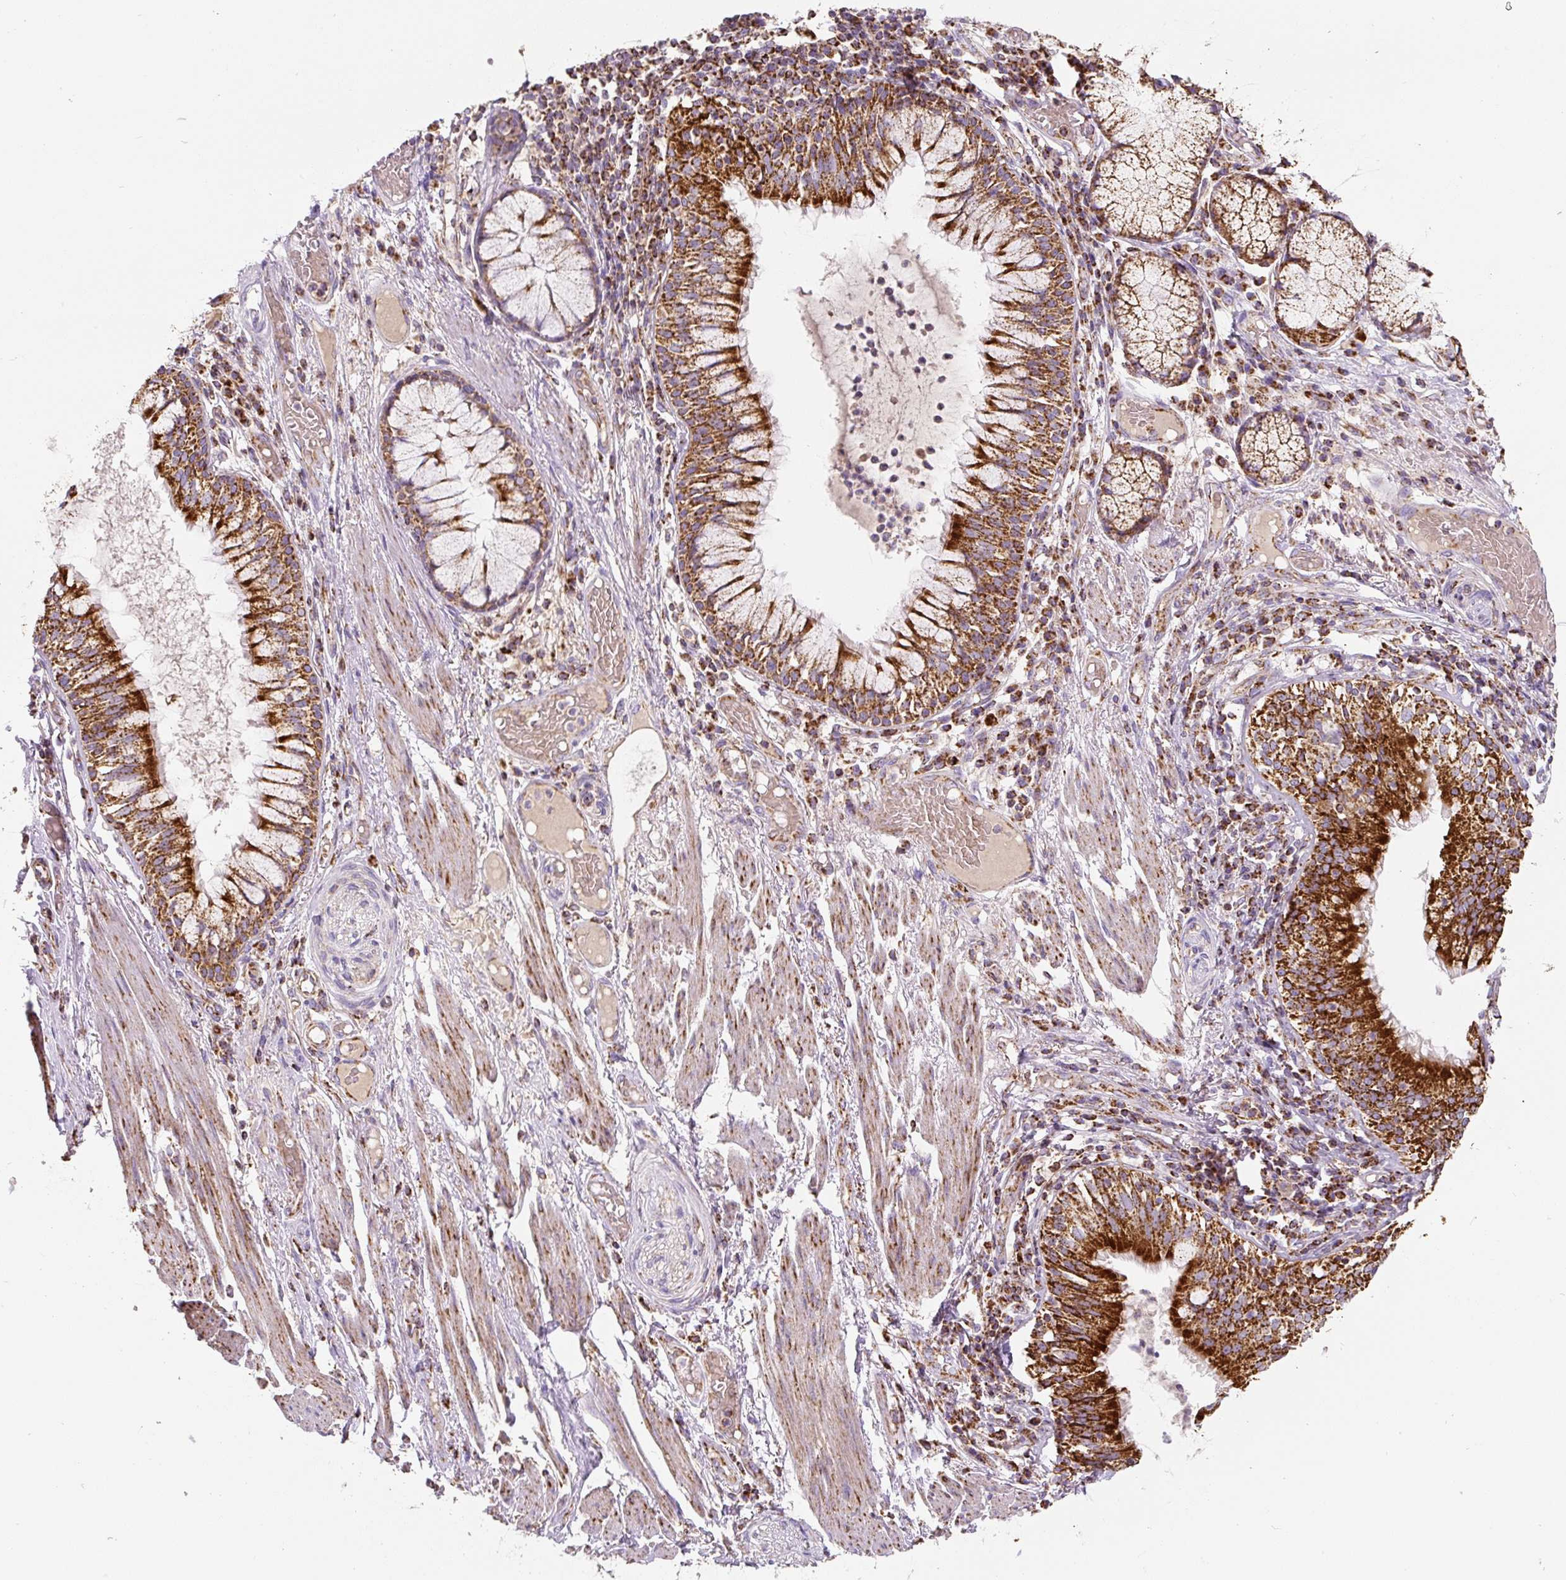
{"staining": {"intensity": "negative", "quantity": "none", "location": "none"}, "tissue": "soft tissue", "cell_type": "Chondrocytes", "image_type": "normal", "snomed": [{"axis": "morphology", "description": "Normal tissue, NOS"}, {"axis": "topography", "description": "Cartilage tissue"}, {"axis": "topography", "description": "Bronchus"}], "caption": "Immunohistochemistry of unremarkable human soft tissue demonstrates no positivity in chondrocytes.", "gene": "MT", "patient": {"sex": "male", "age": 56}}